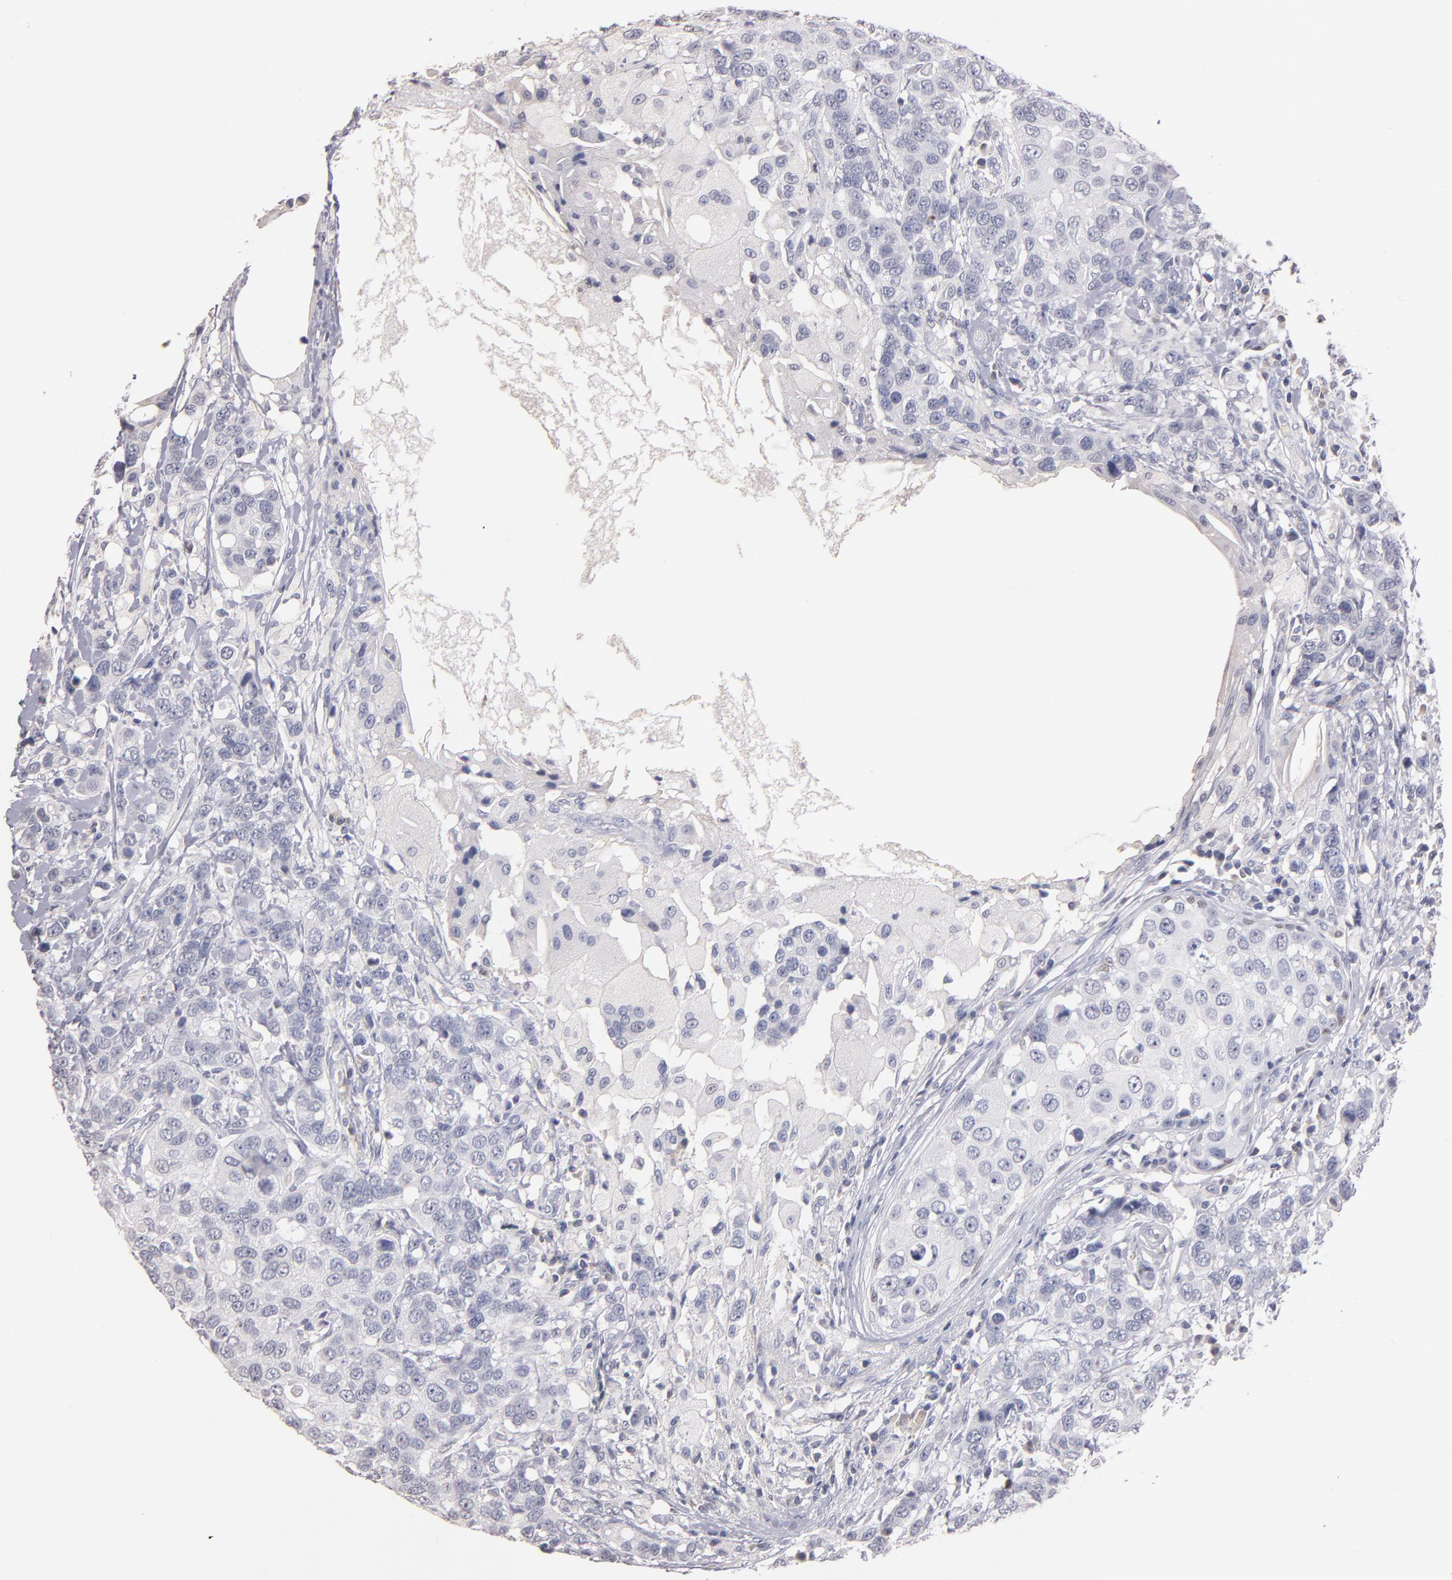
{"staining": {"intensity": "negative", "quantity": "none", "location": "none"}, "tissue": "breast cancer", "cell_type": "Tumor cells", "image_type": "cancer", "snomed": [{"axis": "morphology", "description": "Duct carcinoma"}, {"axis": "topography", "description": "Breast"}], "caption": "There is no significant positivity in tumor cells of breast cancer. Brightfield microscopy of immunohistochemistry (IHC) stained with DAB (brown) and hematoxylin (blue), captured at high magnification.", "gene": "SOX10", "patient": {"sex": "female", "age": 27}}